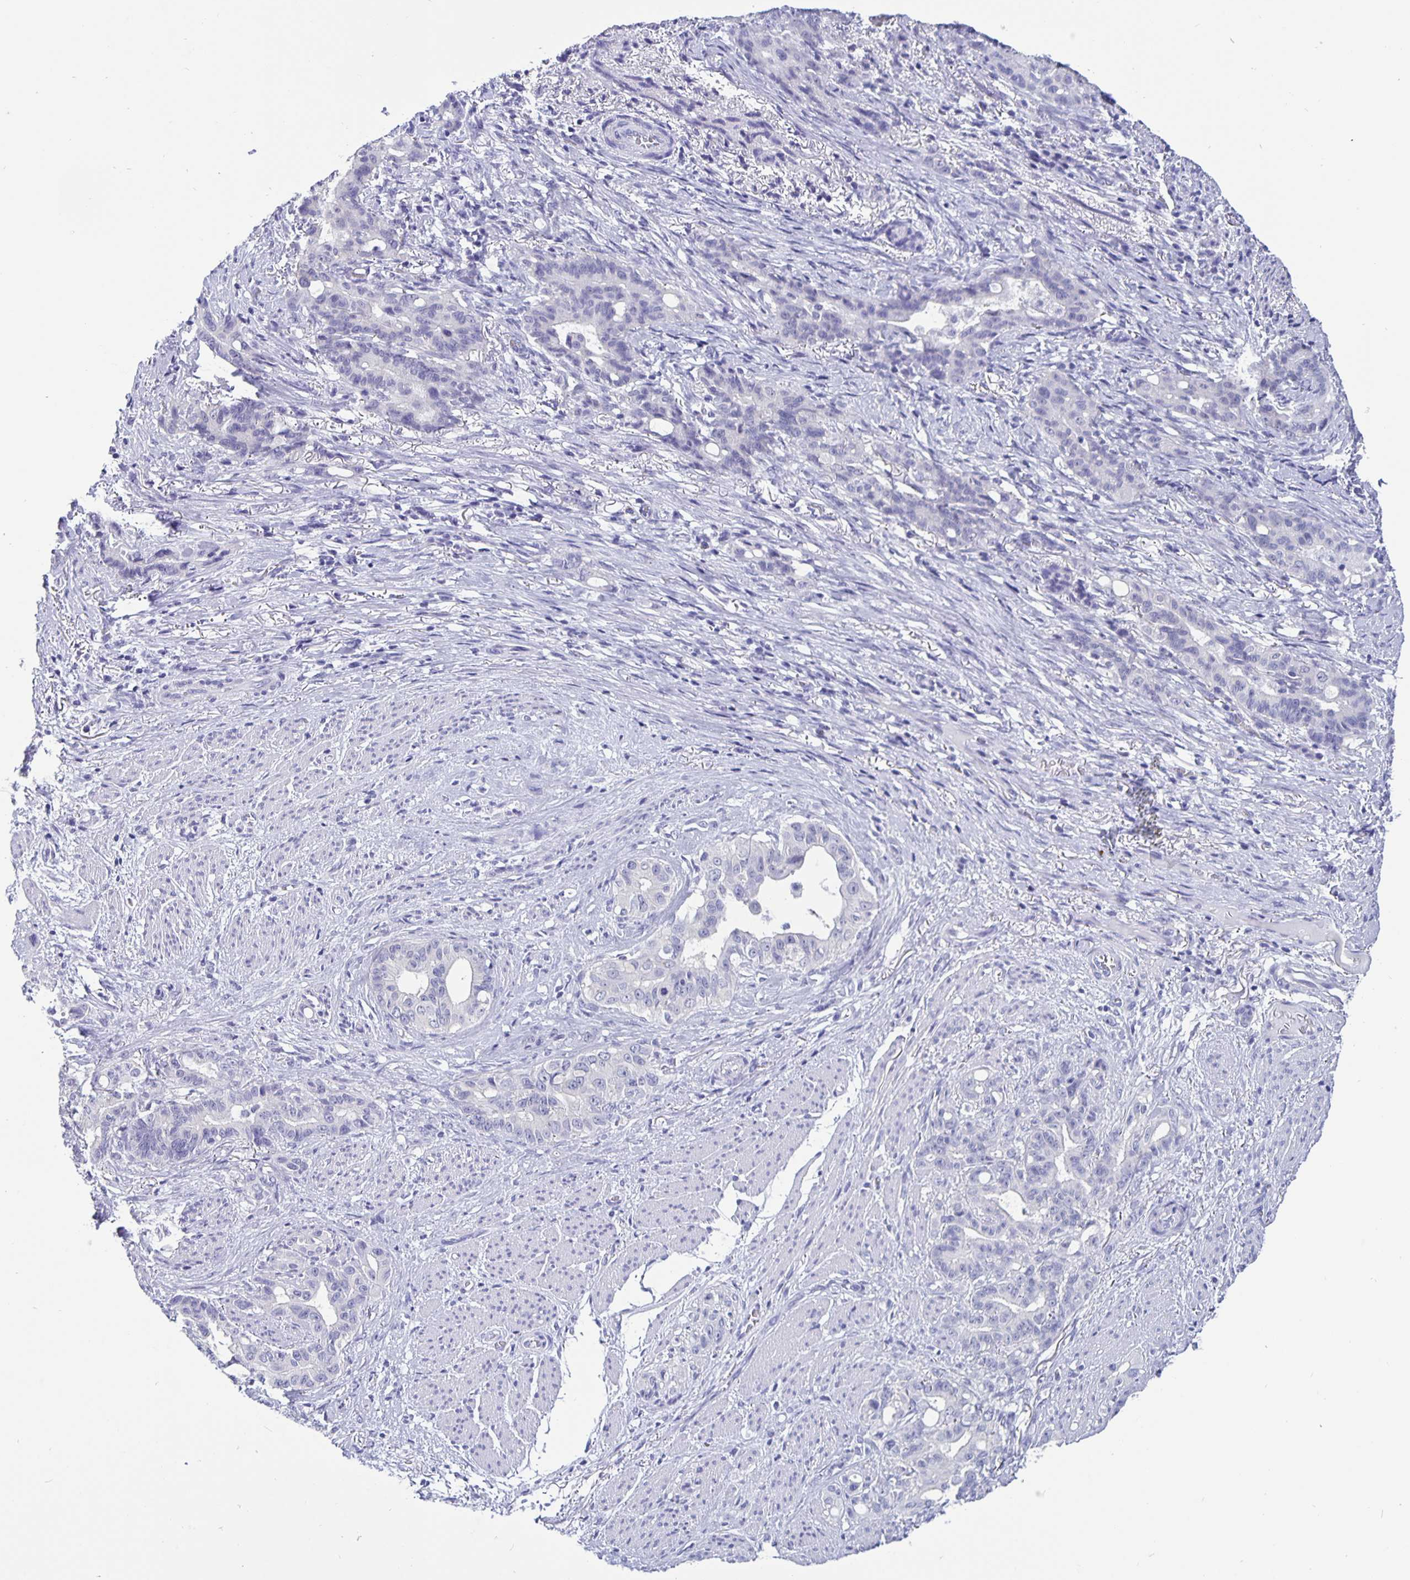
{"staining": {"intensity": "negative", "quantity": "none", "location": "none"}, "tissue": "stomach cancer", "cell_type": "Tumor cells", "image_type": "cancer", "snomed": [{"axis": "morphology", "description": "Normal tissue, NOS"}, {"axis": "morphology", "description": "Adenocarcinoma, NOS"}, {"axis": "topography", "description": "Esophagus"}, {"axis": "topography", "description": "Stomach, upper"}], "caption": "This is an immunohistochemistry image of human stomach cancer. There is no staining in tumor cells.", "gene": "ODF3B", "patient": {"sex": "male", "age": 62}}